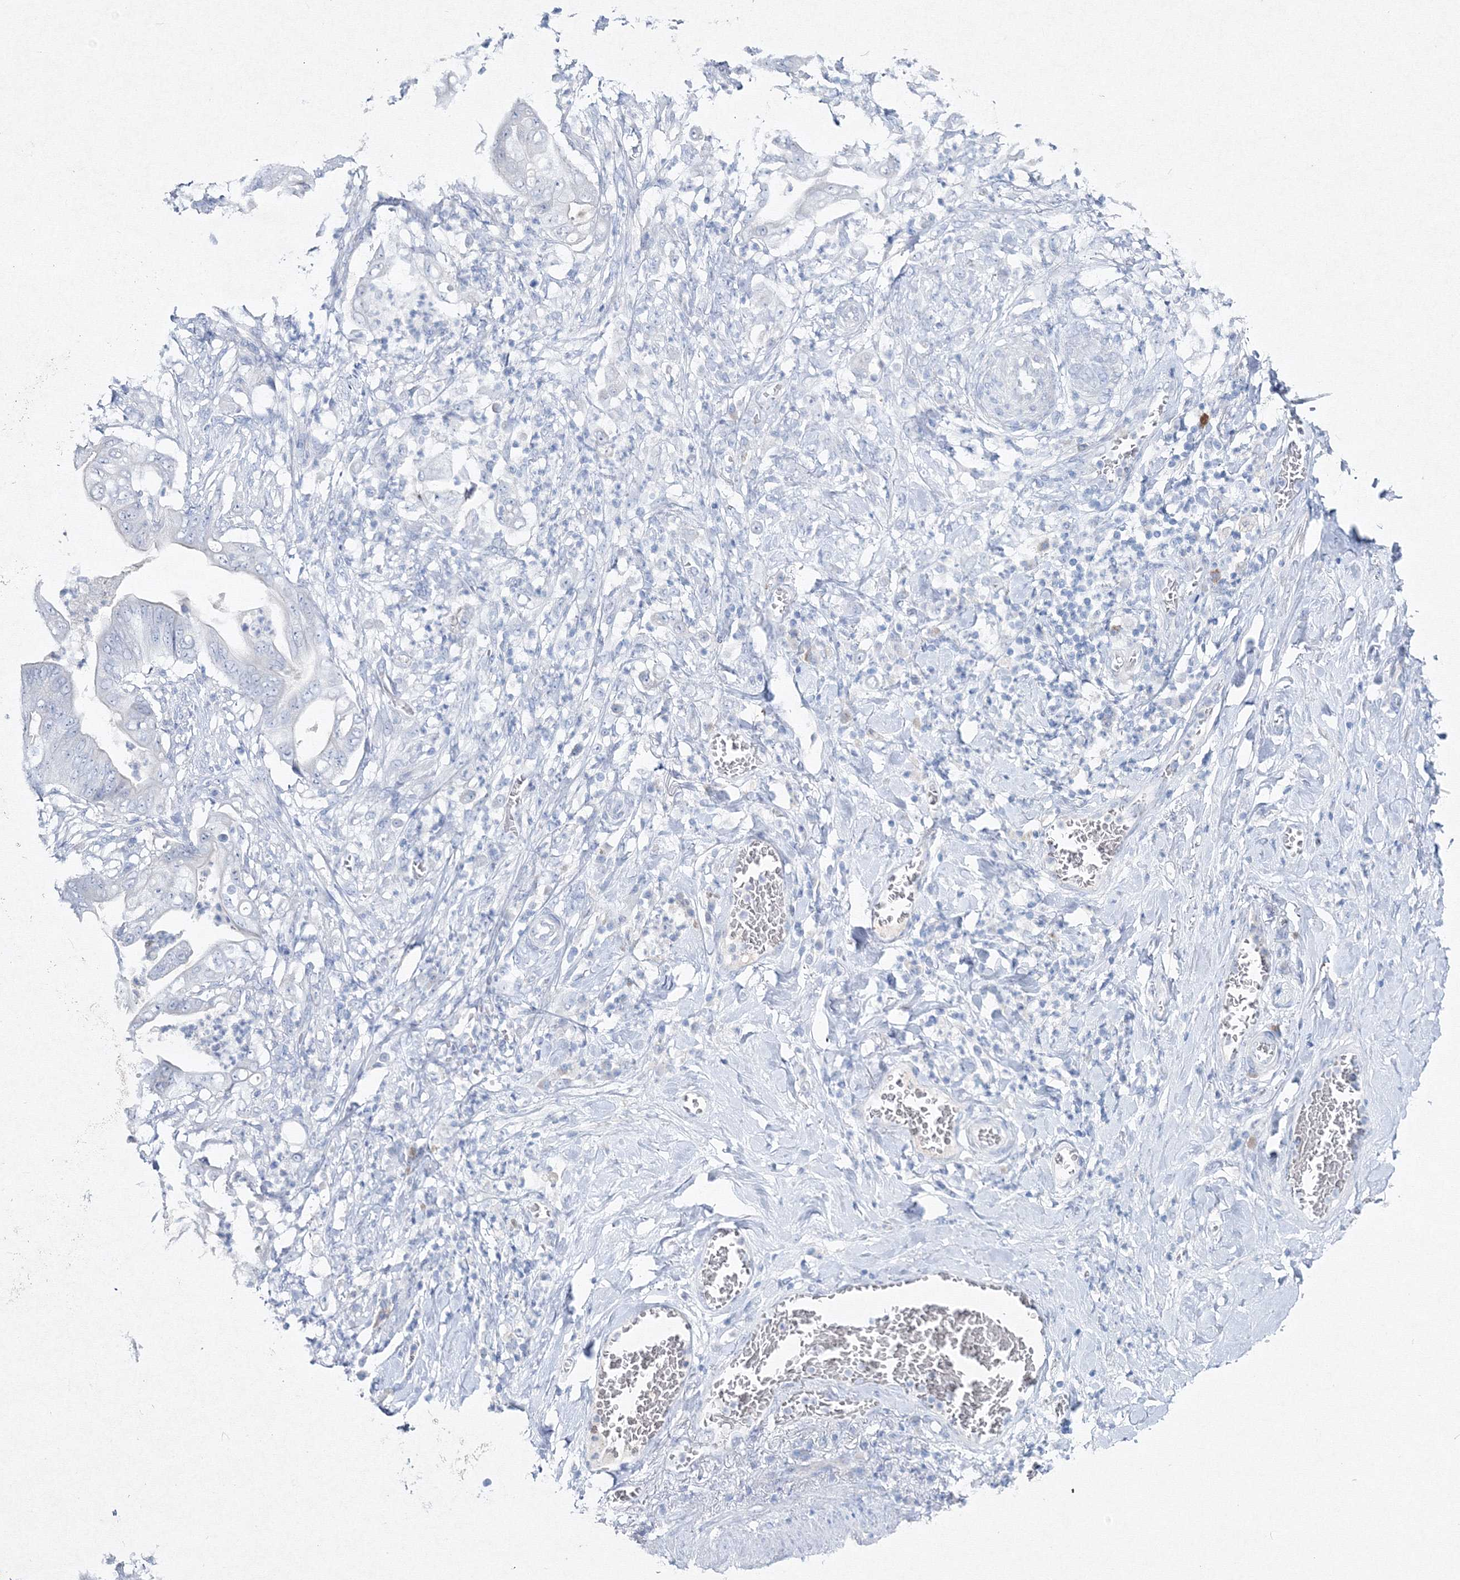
{"staining": {"intensity": "negative", "quantity": "none", "location": "none"}, "tissue": "stomach cancer", "cell_type": "Tumor cells", "image_type": "cancer", "snomed": [{"axis": "morphology", "description": "Adenocarcinoma, NOS"}, {"axis": "topography", "description": "Stomach"}], "caption": "Immunohistochemistry of stomach cancer (adenocarcinoma) exhibits no expression in tumor cells. (DAB immunohistochemistry (IHC) visualized using brightfield microscopy, high magnification).", "gene": "GCKR", "patient": {"sex": "female", "age": 73}}